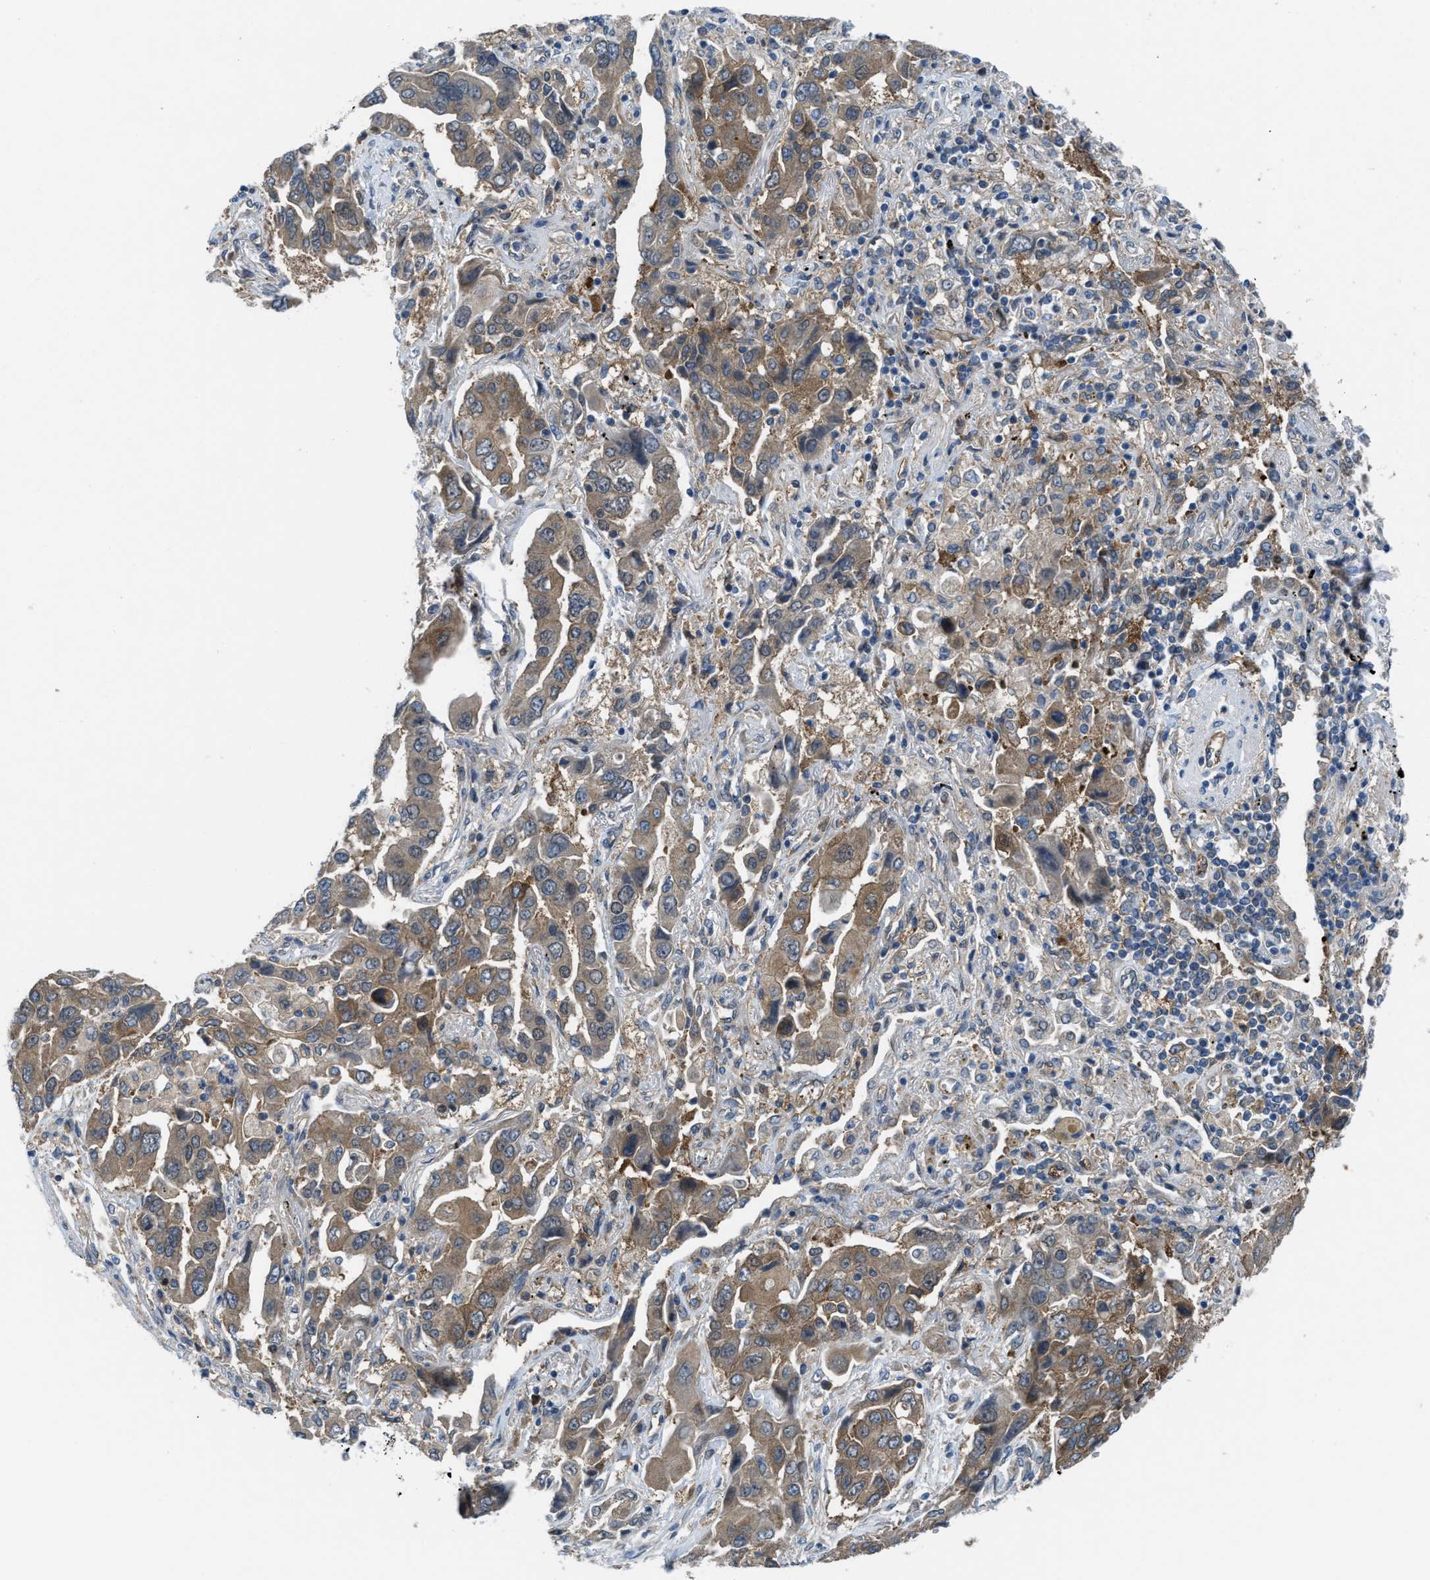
{"staining": {"intensity": "moderate", "quantity": ">75%", "location": "cytoplasmic/membranous"}, "tissue": "lung cancer", "cell_type": "Tumor cells", "image_type": "cancer", "snomed": [{"axis": "morphology", "description": "Adenocarcinoma, NOS"}, {"axis": "topography", "description": "Lung"}], "caption": "Tumor cells demonstrate medium levels of moderate cytoplasmic/membranous staining in approximately >75% of cells in human lung adenocarcinoma.", "gene": "BAZ2B", "patient": {"sex": "female", "age": 65}}